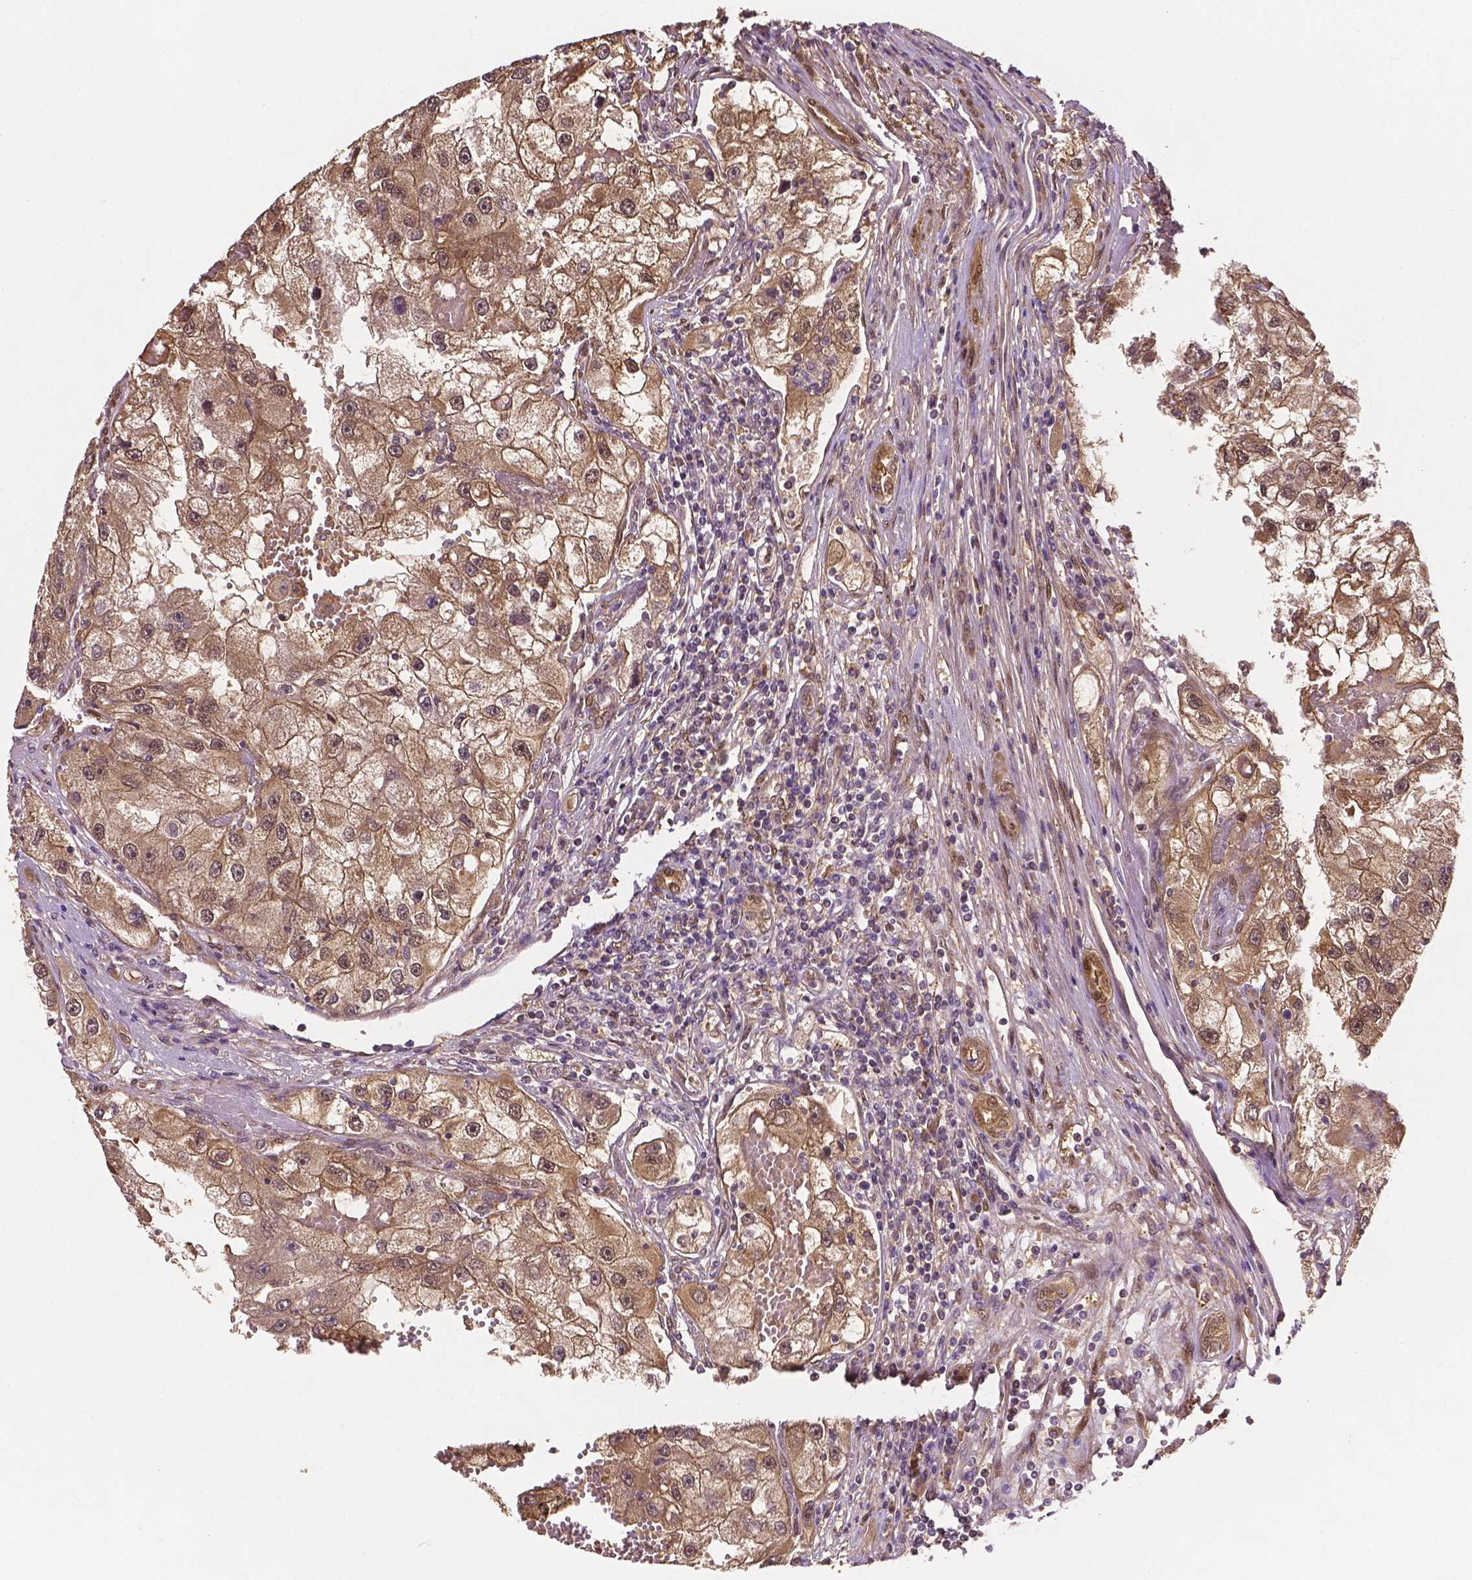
{"staining": {"intensity": "weak", "quantity": ">75%", "location": "cytoplasmic/membranous"}, "tissue": "renal cancer", "cell_type": "Tumor cells", "image_type": "cancer", "snomed": [{"axis": "morphology", "description": "Adenocarcinoma, NOS"}, {"axis": "topography", "description": "Kidney"}], "caption": "Renal cancer tissue demonstrates weak cytoplasmic/membranous staining in approximately >75% of tumor cells", "gene": "YAP1", "patient": {"sex": "male", "age": 63}}